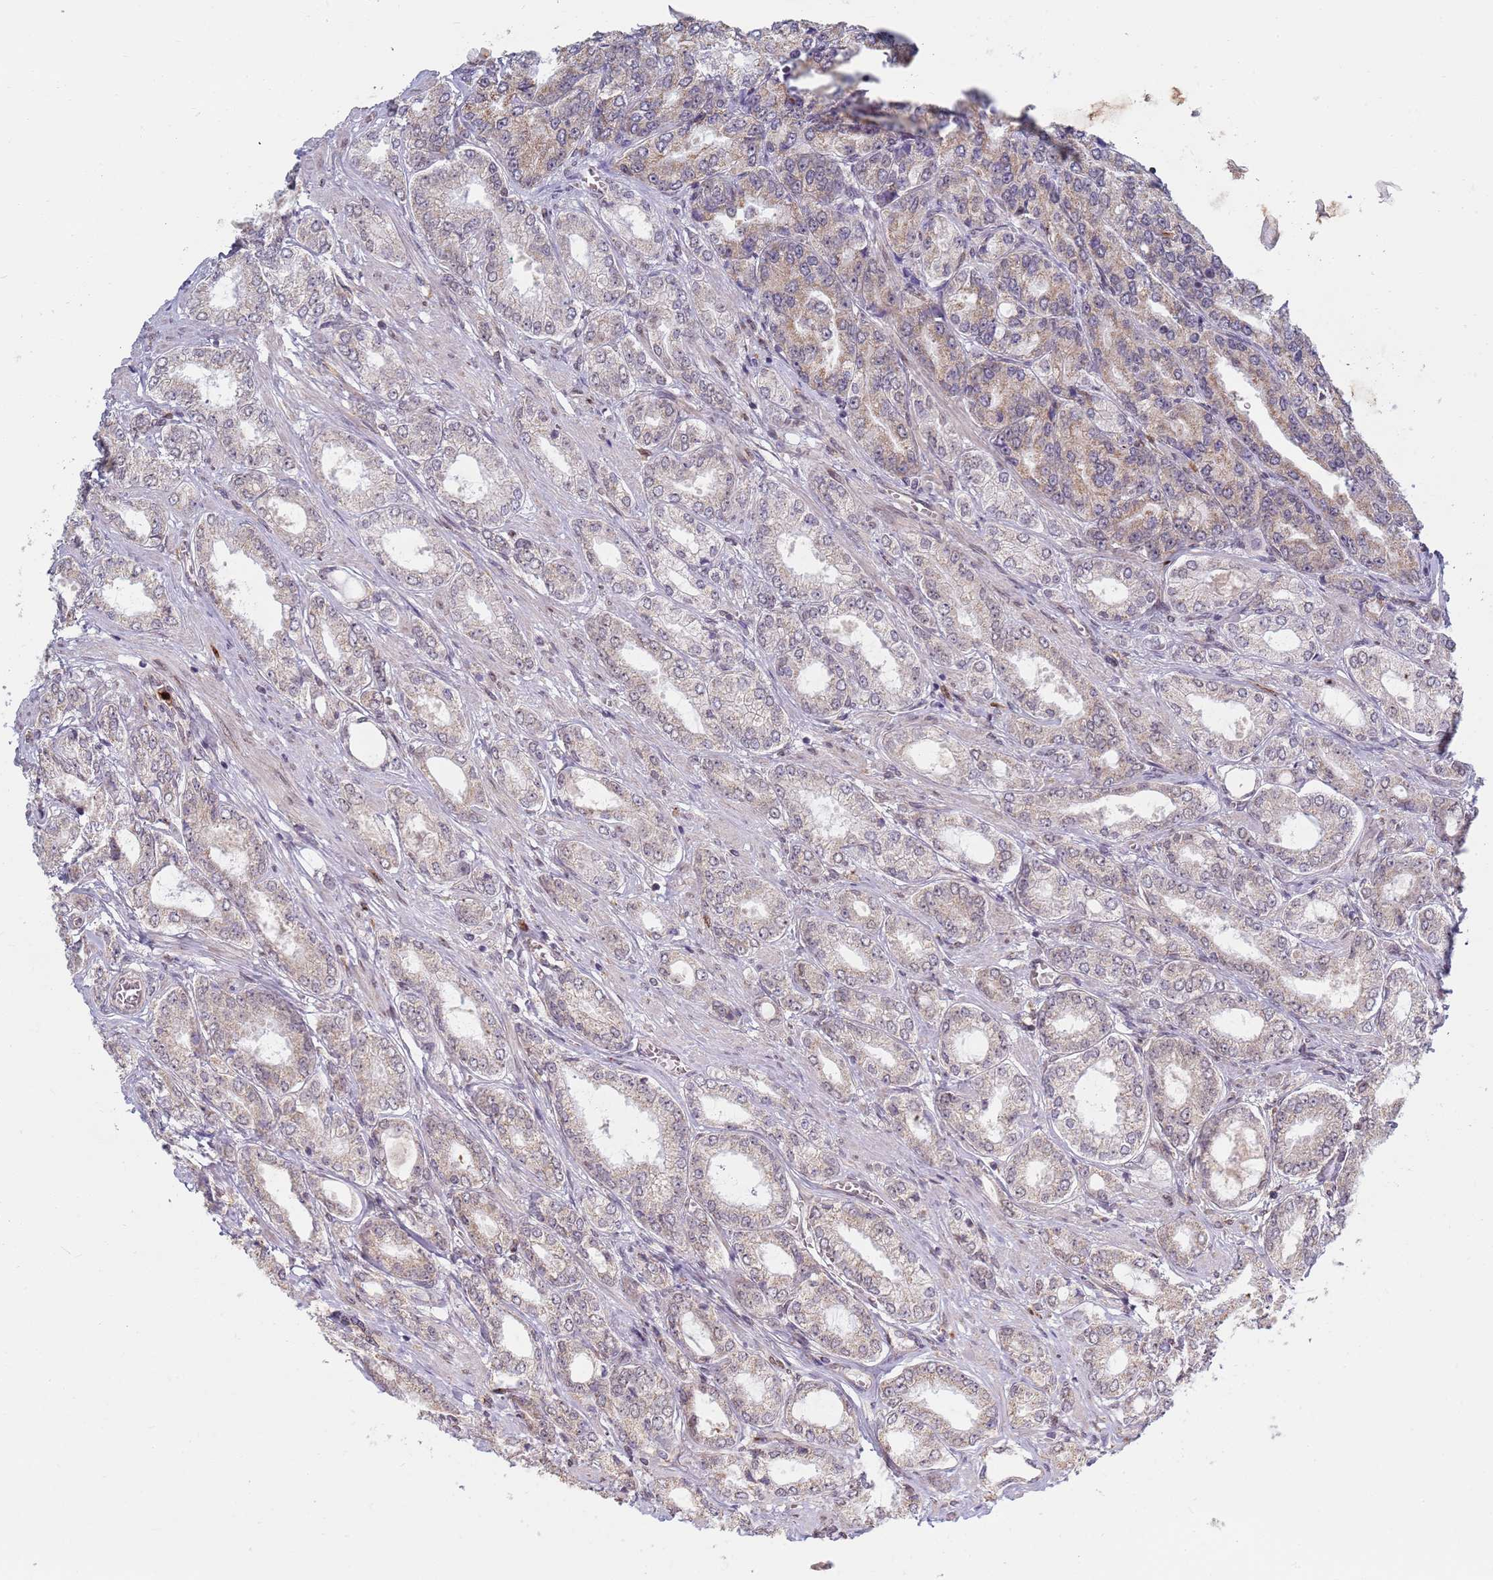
{"staining": {"intensity": "weak", "quantity": "<25%", "location": "cytoplasmic/membranous"}, "tissue": "prostate cancer", "cell_type": "Tumor cells", "image_type": "cancer", "snomed": [{"axis": "morphology", "description": "Adenocarcinoma, High grade"}, {"axis": "topography", "description": "Prostate"}], "caption": "This is a photomicrograph of IHC staining of prostate cancer, which shows no expression in tumor cells.", "gene": "CEP170", "patient": {"sex": "male", "age": 68}}